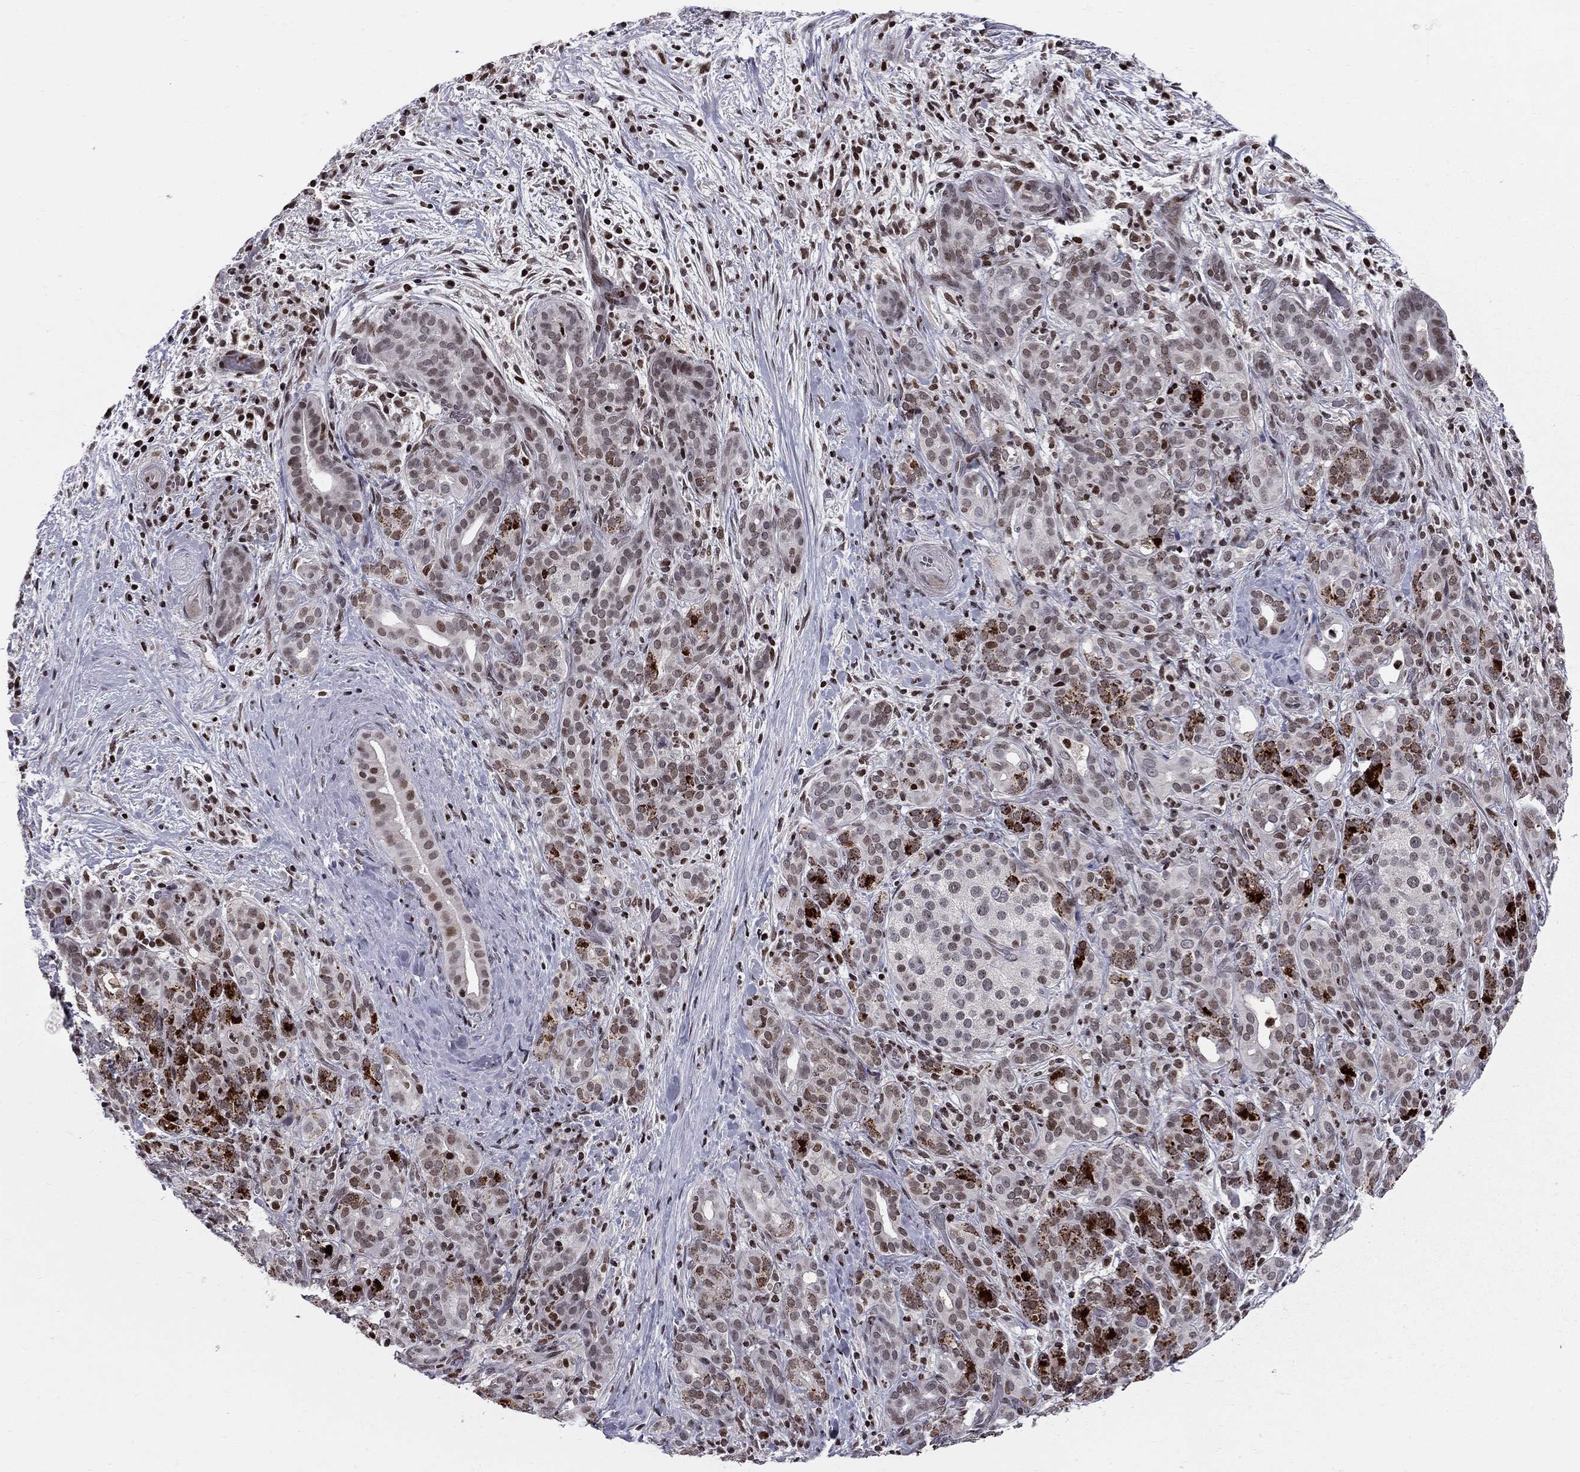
{"staining": {"intensity": "moderate", "quantity": "25%-75%", "location": "nuclear"}, "tissue": "pancreatic cancer", "cell_type": "Tumor cells", "image_type": "cancer", "snomed": [{"axis": "morphology", "description": "Adenocarcinoma, NOS"}, {"axis": "topography", "description": "Pancreas"}], "caption": "High-power microscopy captured an immunohistochemistry micrograph of pancreatic cancer, revealing moderate nuclear staining in about 25%-75% of tumor cells. (DAB = brown stain, brightfield microscopy at high magnification).", "gene": "RNASEH2C", "patient": {"sex": "male", "age": 44}}